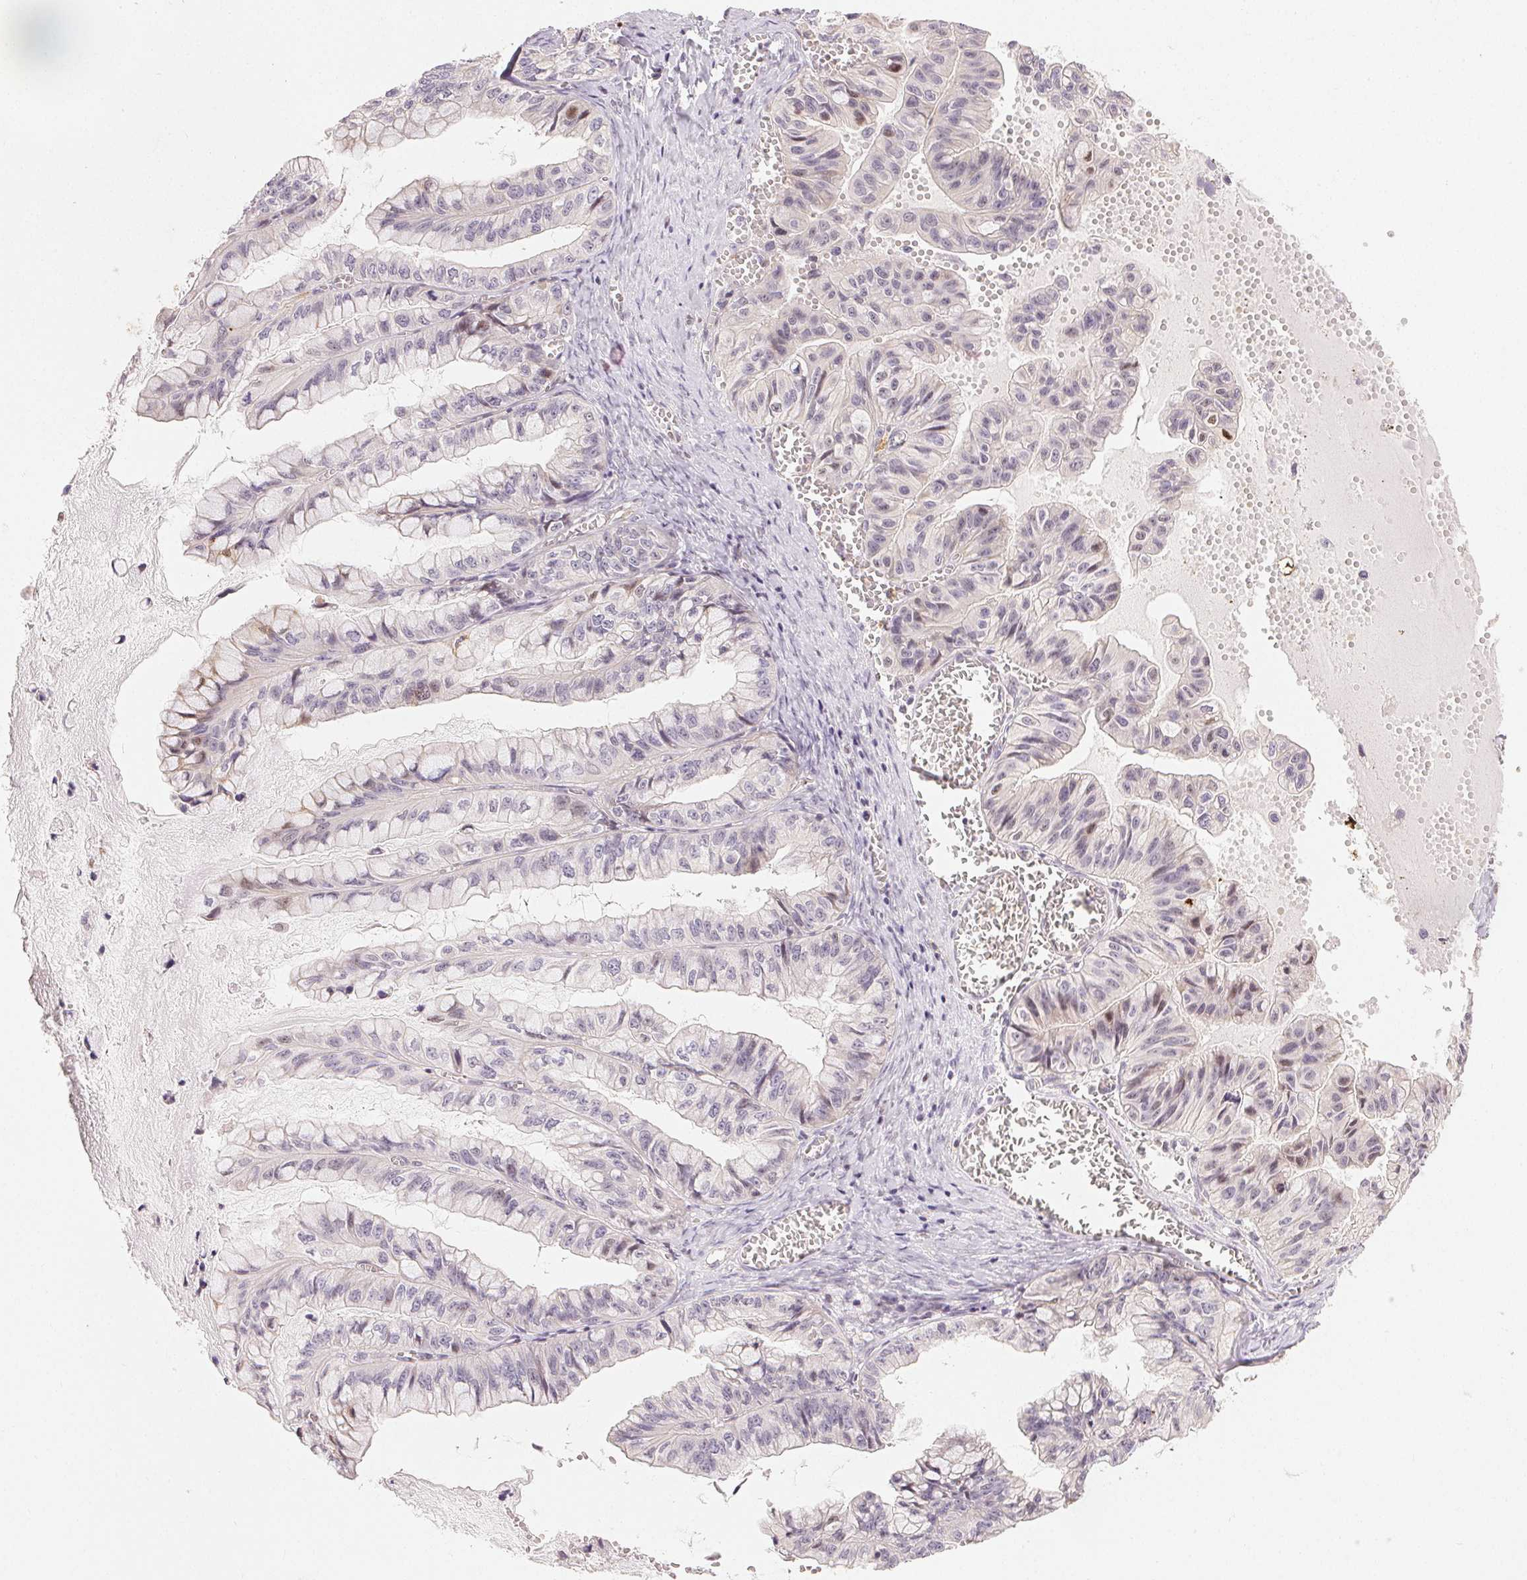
{"staining": {"intensity": "negative", "quantity": "none", "location": "none"}, "tissue": "ovarian cancer", "cell_type": "Tumor cells", "image_type": "cancer", "snomed": [{"axis": "morphology", "description": "Cystadenocarcinoma, mucinous, NOS"}, {"axis": "topography", "description": "Ovary"}], "caption": "DAB immunohistochemical staining of human ovarian mucinous cystadenocarcinoma demonstrates no significant expression in tumor cells.", "gene": "RPGRIP1", "patient": {"sex": "female", "age": 72}}